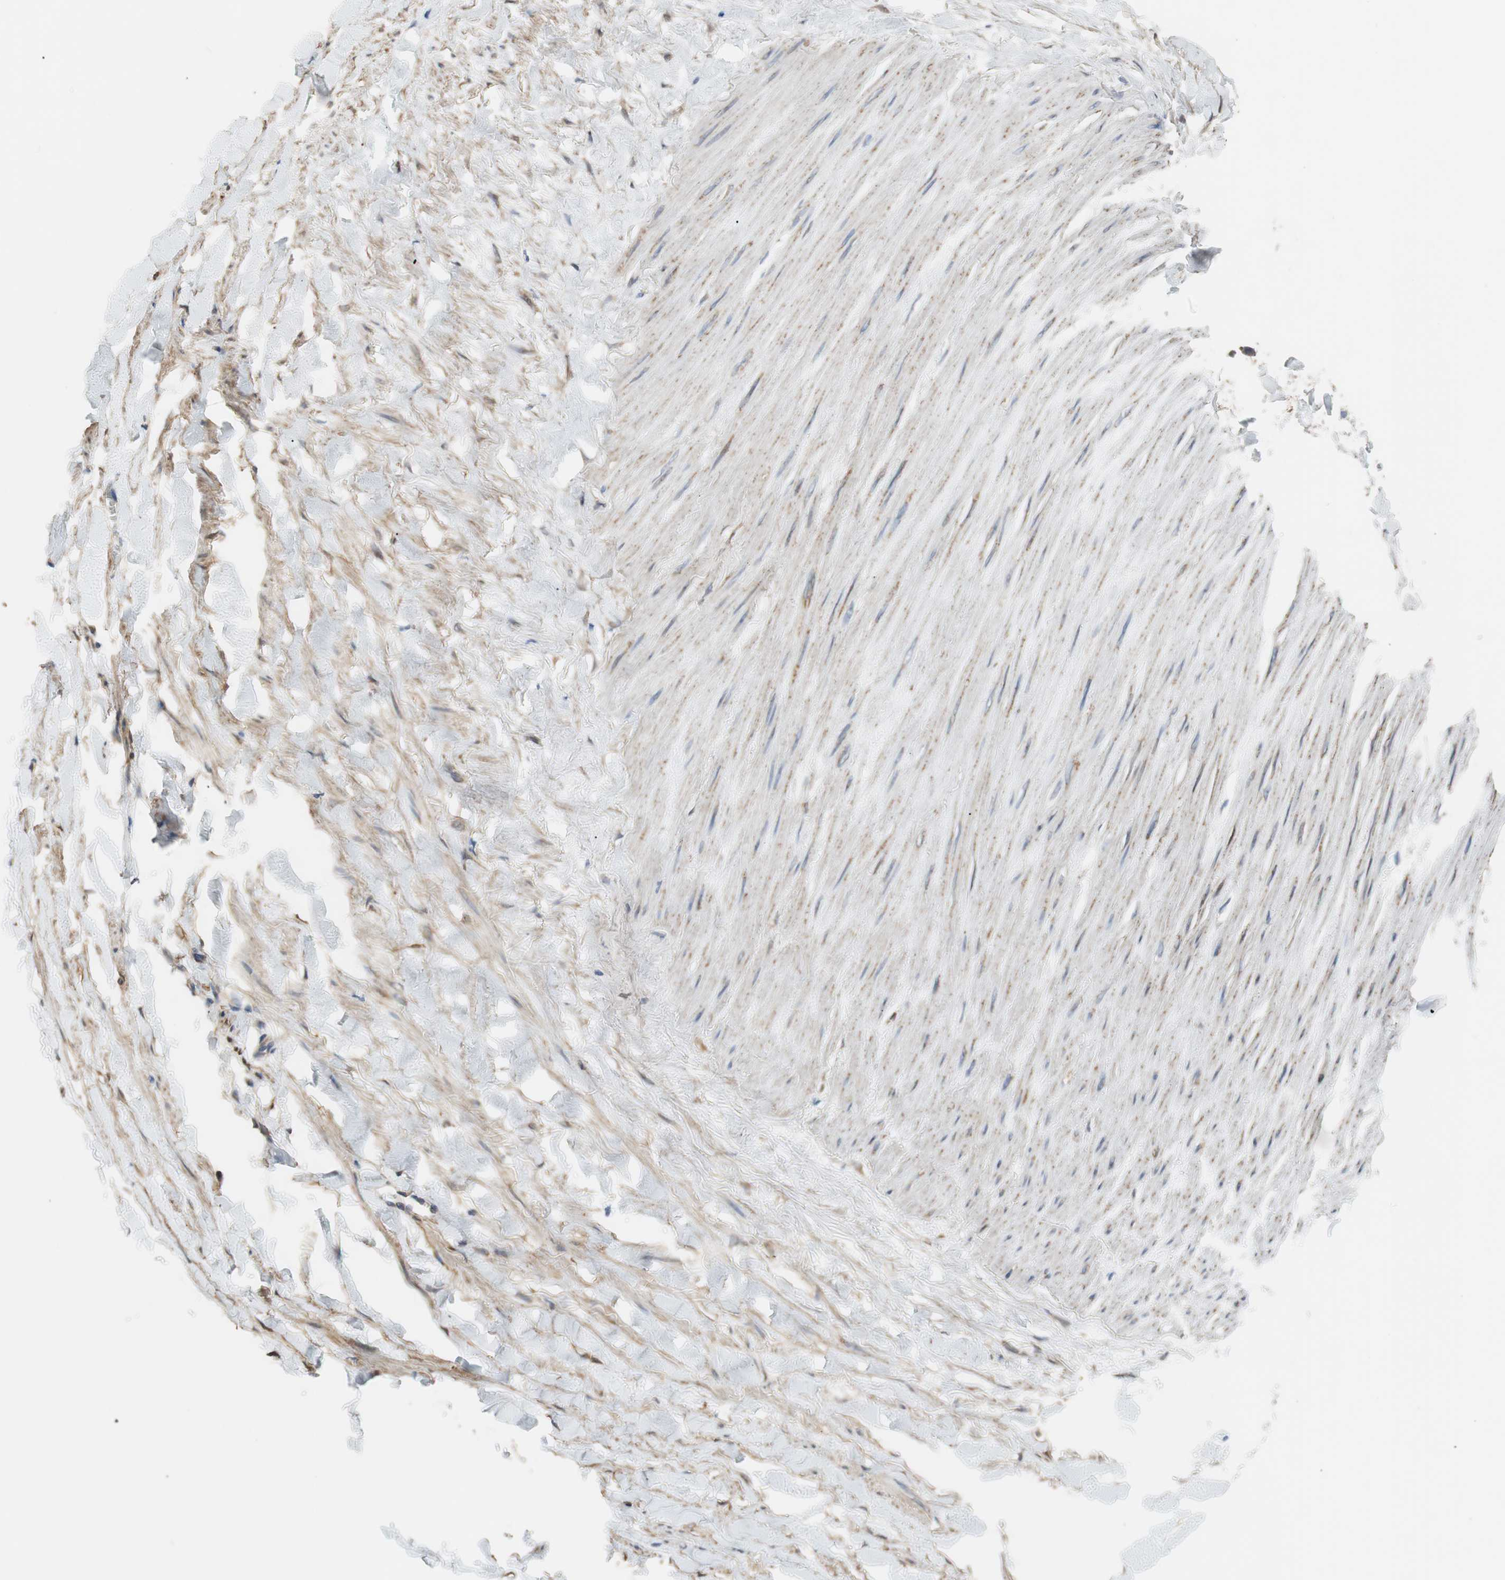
{"staining": {"intensity": "moderate", "quantity": ">75%", "location": "cytoplasmic/membranous"}, "tissue": "adipose tissue", "cell_type": "Adipocytes", "image_type": "normal", "snomed": [{"axis": "morphology", "description": "Normal tissue, NOS"}, {"axis": "topography", "description": "Adipose tissue"}, {"axis": "topography", "description": "Peripheral nerve tissue"}], "caption": "This is a histology image of immunohistochemistry (IHC) staining of normal adipose tissue, which shows moderate positivity in the cytoplasmic/membranous of adipocytes.", "gene": "ALDH1A2", "patient": {"sex": "male", "age": 52}}